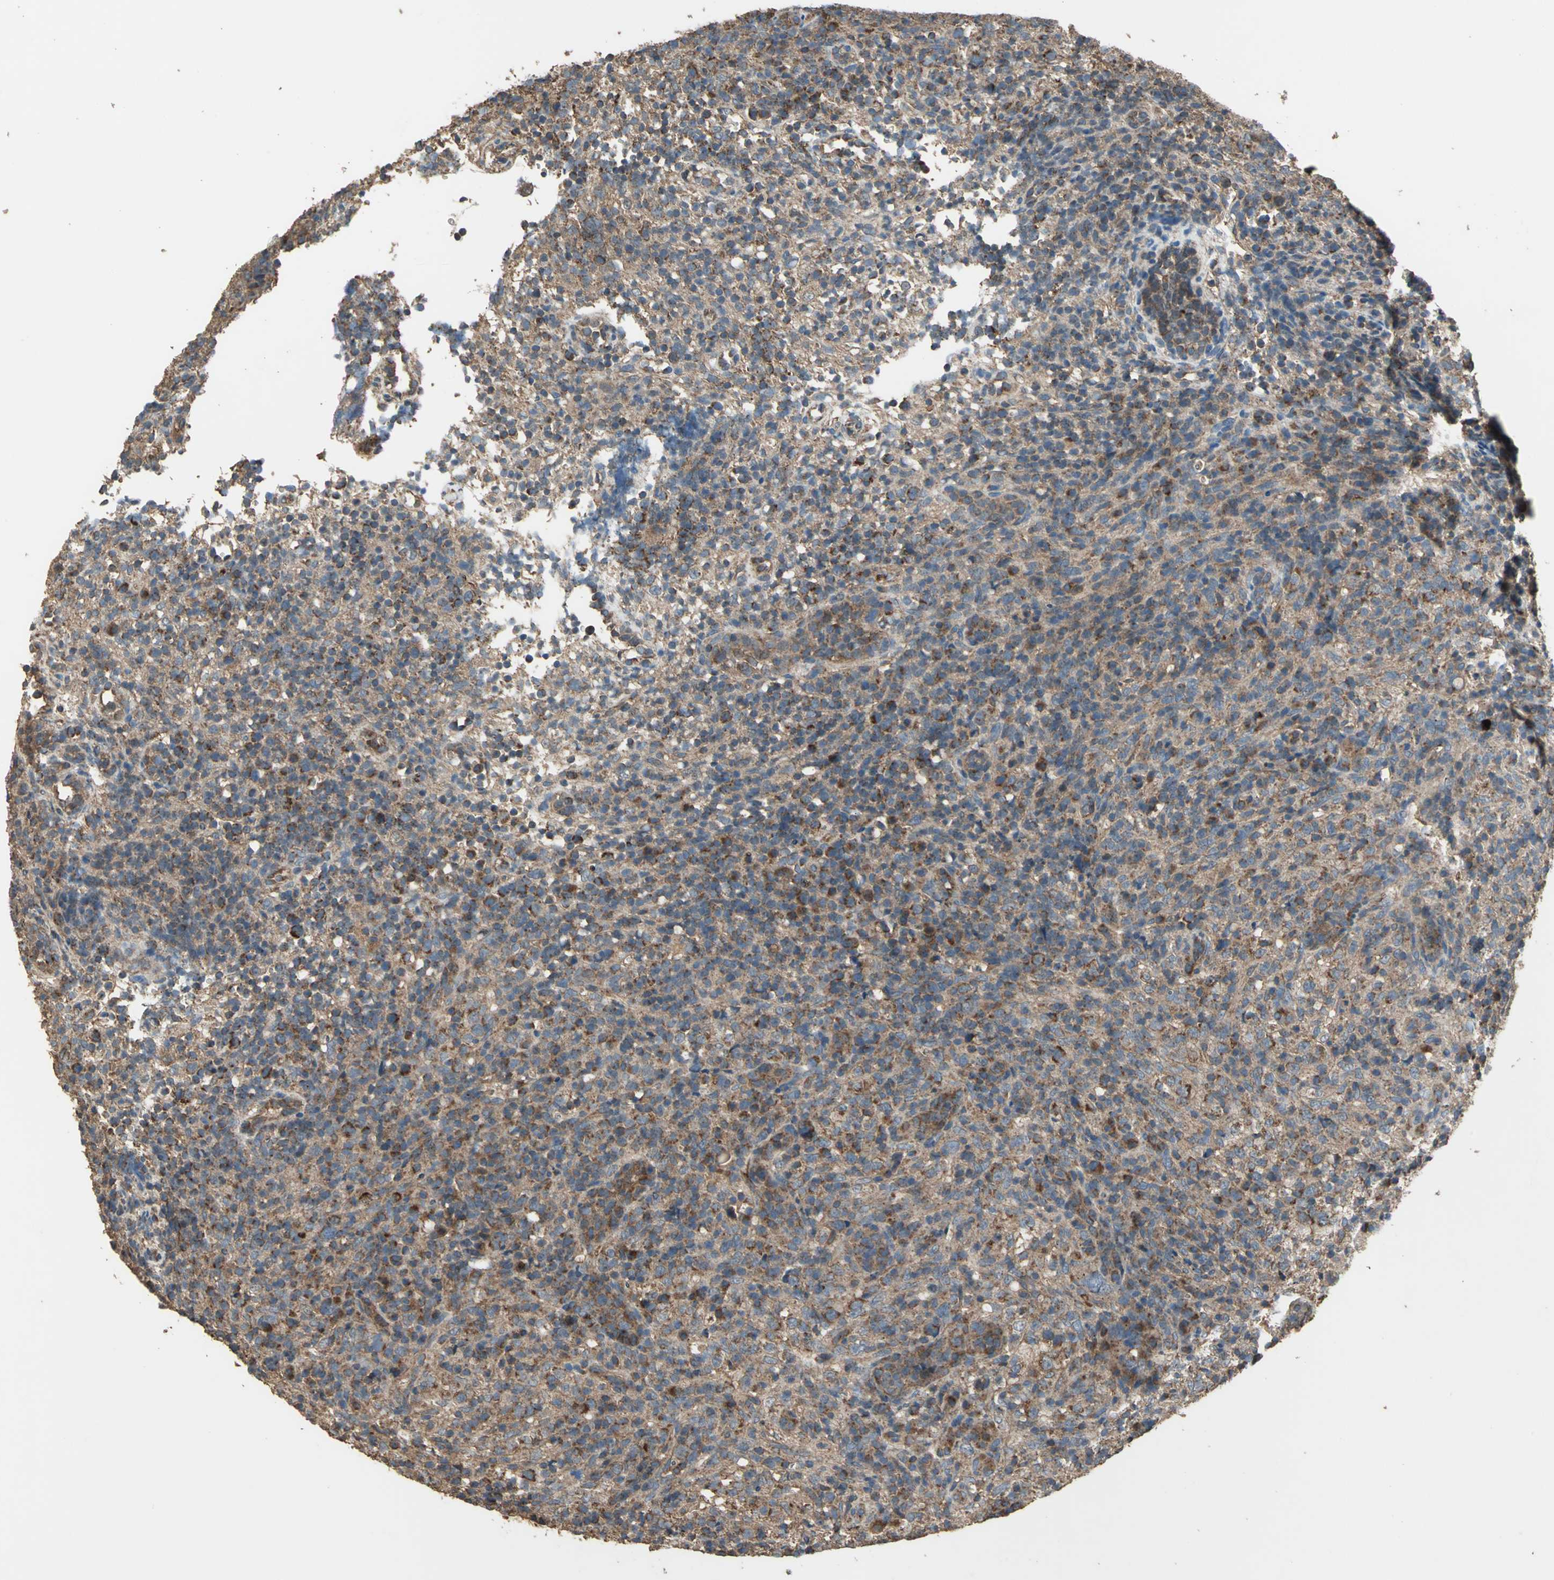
{"staining": {"intensity": "strong", "quantity": ">75%", "location": "cytoplasmic/membranous"}, "tissue": "lymphoma", "cell_type": "Tumor cells", "image_type": "cancer", "snomed": [{"axis": "morphology", "description": "Malignant lymphoma, non-Hodgkin's type, High grade"}, {"axis": "topography", "description": "Lymph node"}], "caption": "A micrograph of human lymphoma stained for a protein demonstrates strong cytoplasmic/membranous brown staining in tumor cells.", "gene": "POLRMT", "patient": {"sex": "female", "age": 76}}